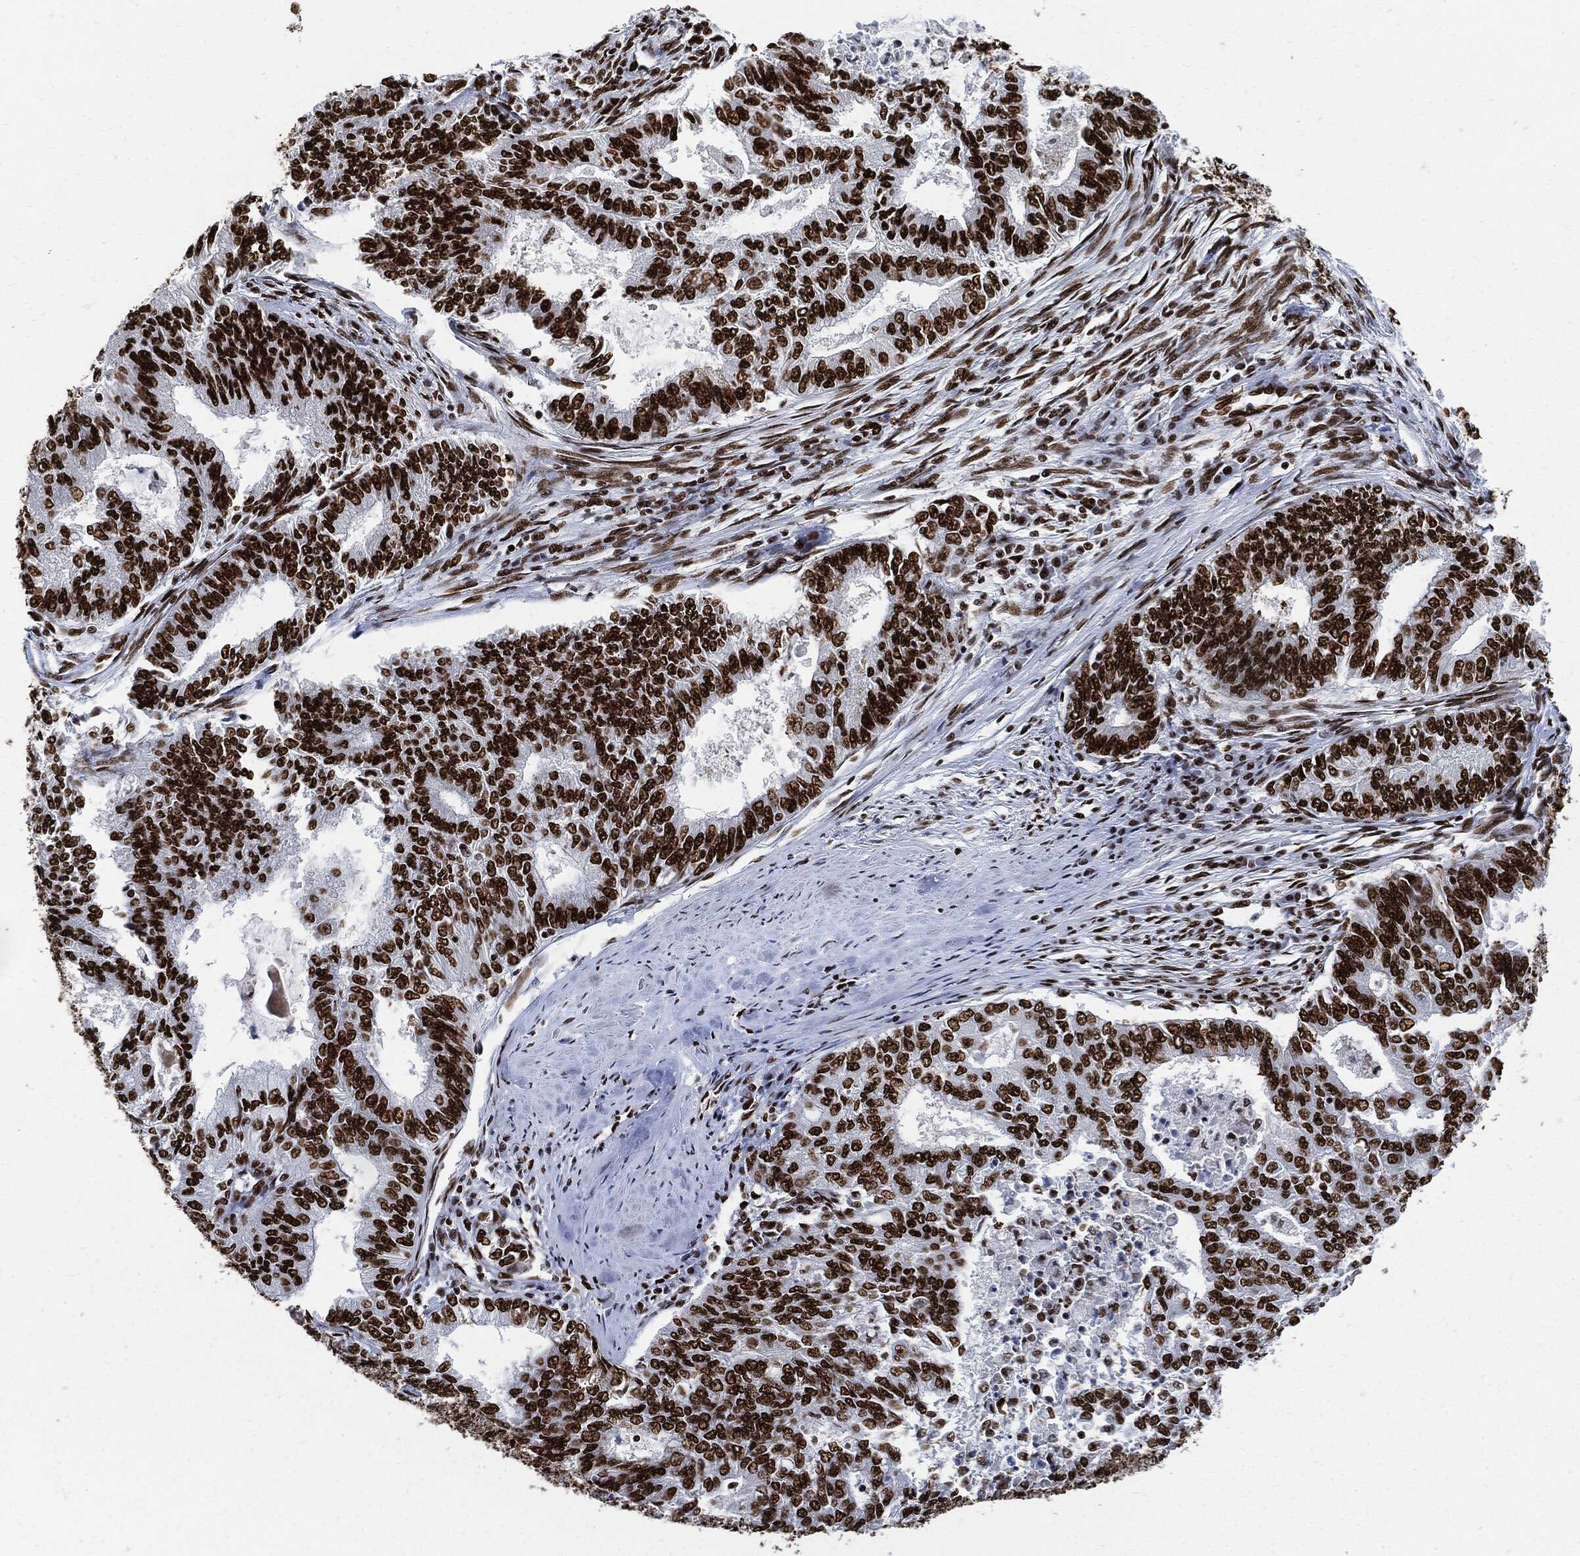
{"staining": {"intensity": "strong", "quantity": ">75%", "location": "nuclear"}, "tissue": "endometrial cancer", "cell_type": "Tumor cells", "image_type": "cancer", "snomed": [{"axis": "morphology", "description": "Adenocarcinoma, NOS"}, {"axis": "topography", "description": "Endometrium"}], "caption": "Adenocarcinoma (endometrial) stained with a protein marker exhibits strong staining in tumor cells.", "gene": "RECQL", "patient": {"sex": "female", "age": 62}}